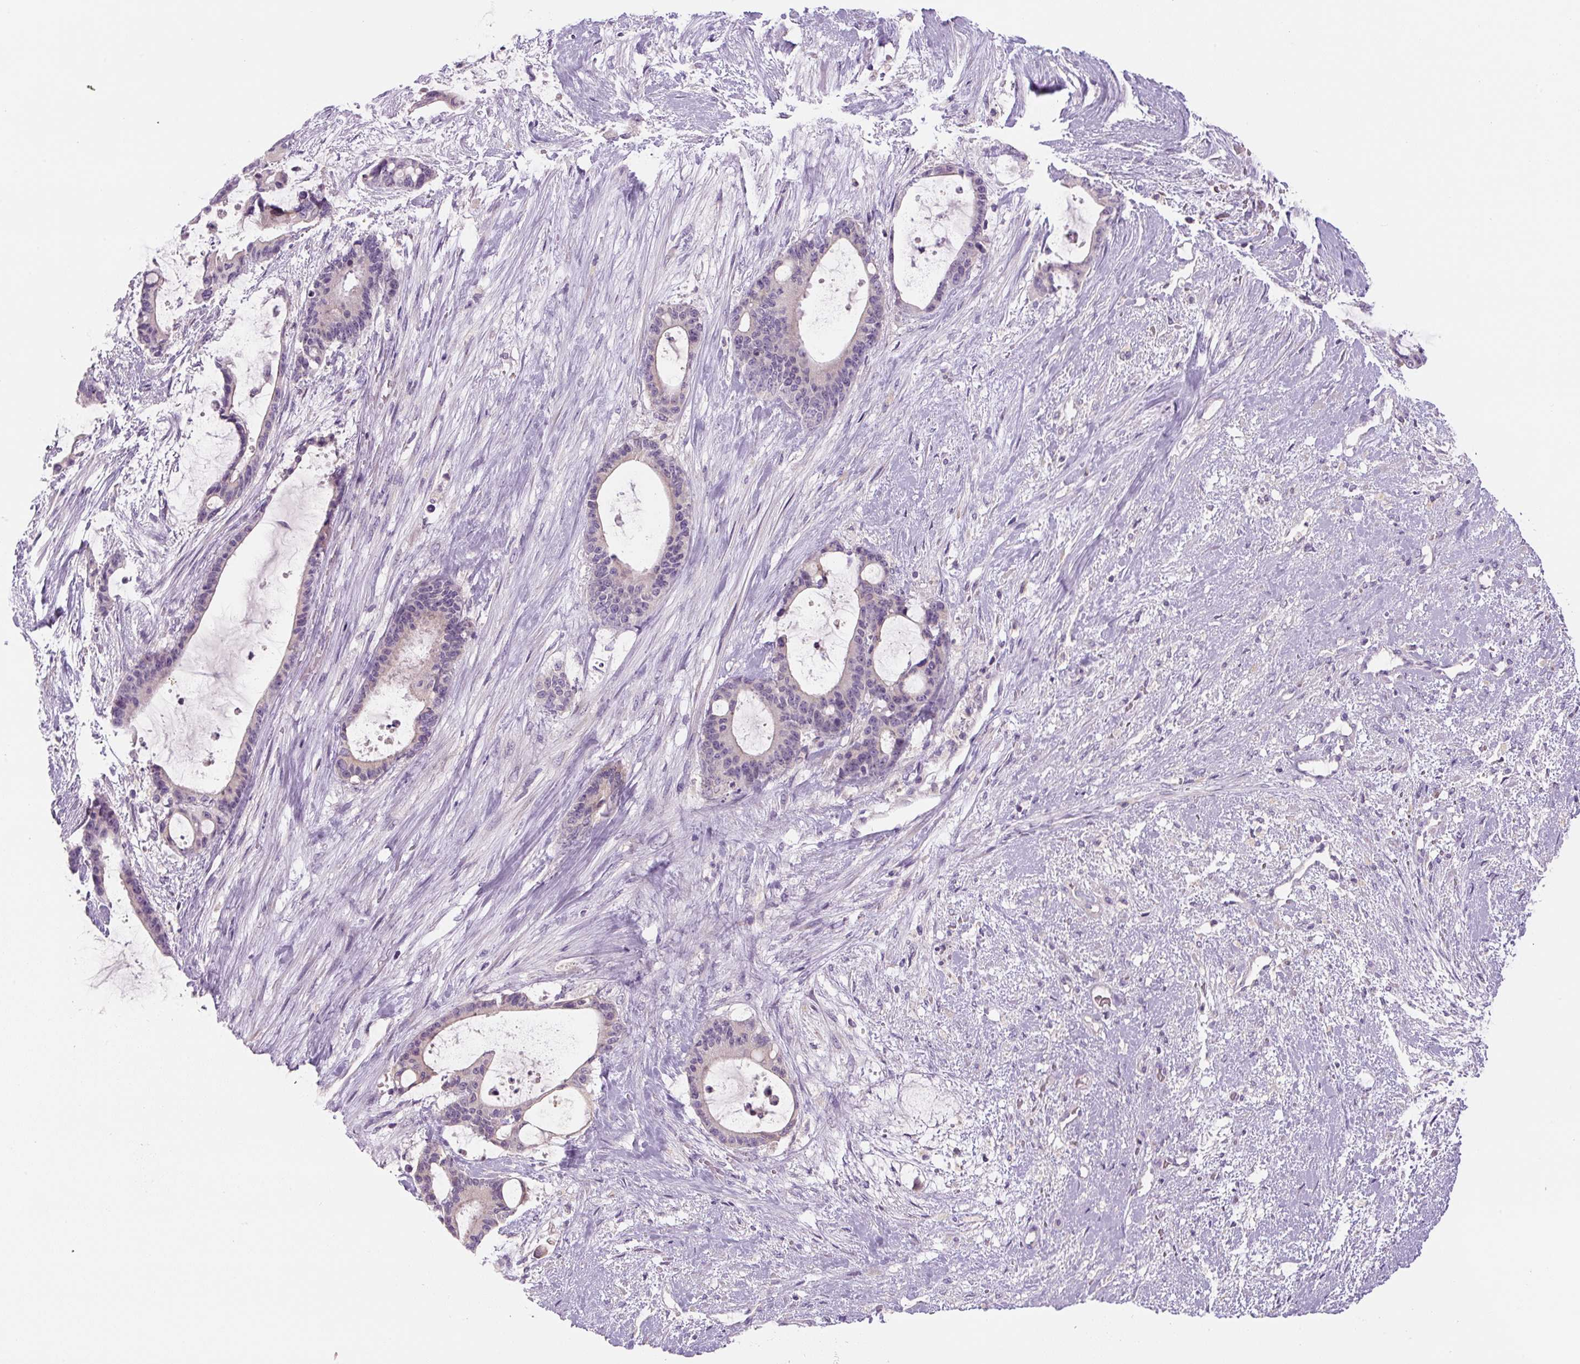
{"staining": {"intensity": "negative", "quantity": "none", "location": "none"}, "tissue": "liver cancer", "cell_type": "Tumor cells", "image_type": "cancer", "snomed": [{"axis": "morphology", "description": "Normal tissue, NOS"}, {"axis": "morphology", "description": "Cholangiocarcinoma"}, {"axis": "topography", "description": "Liver"}, {"axis": "topography", "description": "Peripheral nerve tissue"}], "caption": "Tumor cells show no significant expression in liver cholangiocarcinoma.", "gene": "YIF1B", "patient": {"sex": "female", "age": 73}}